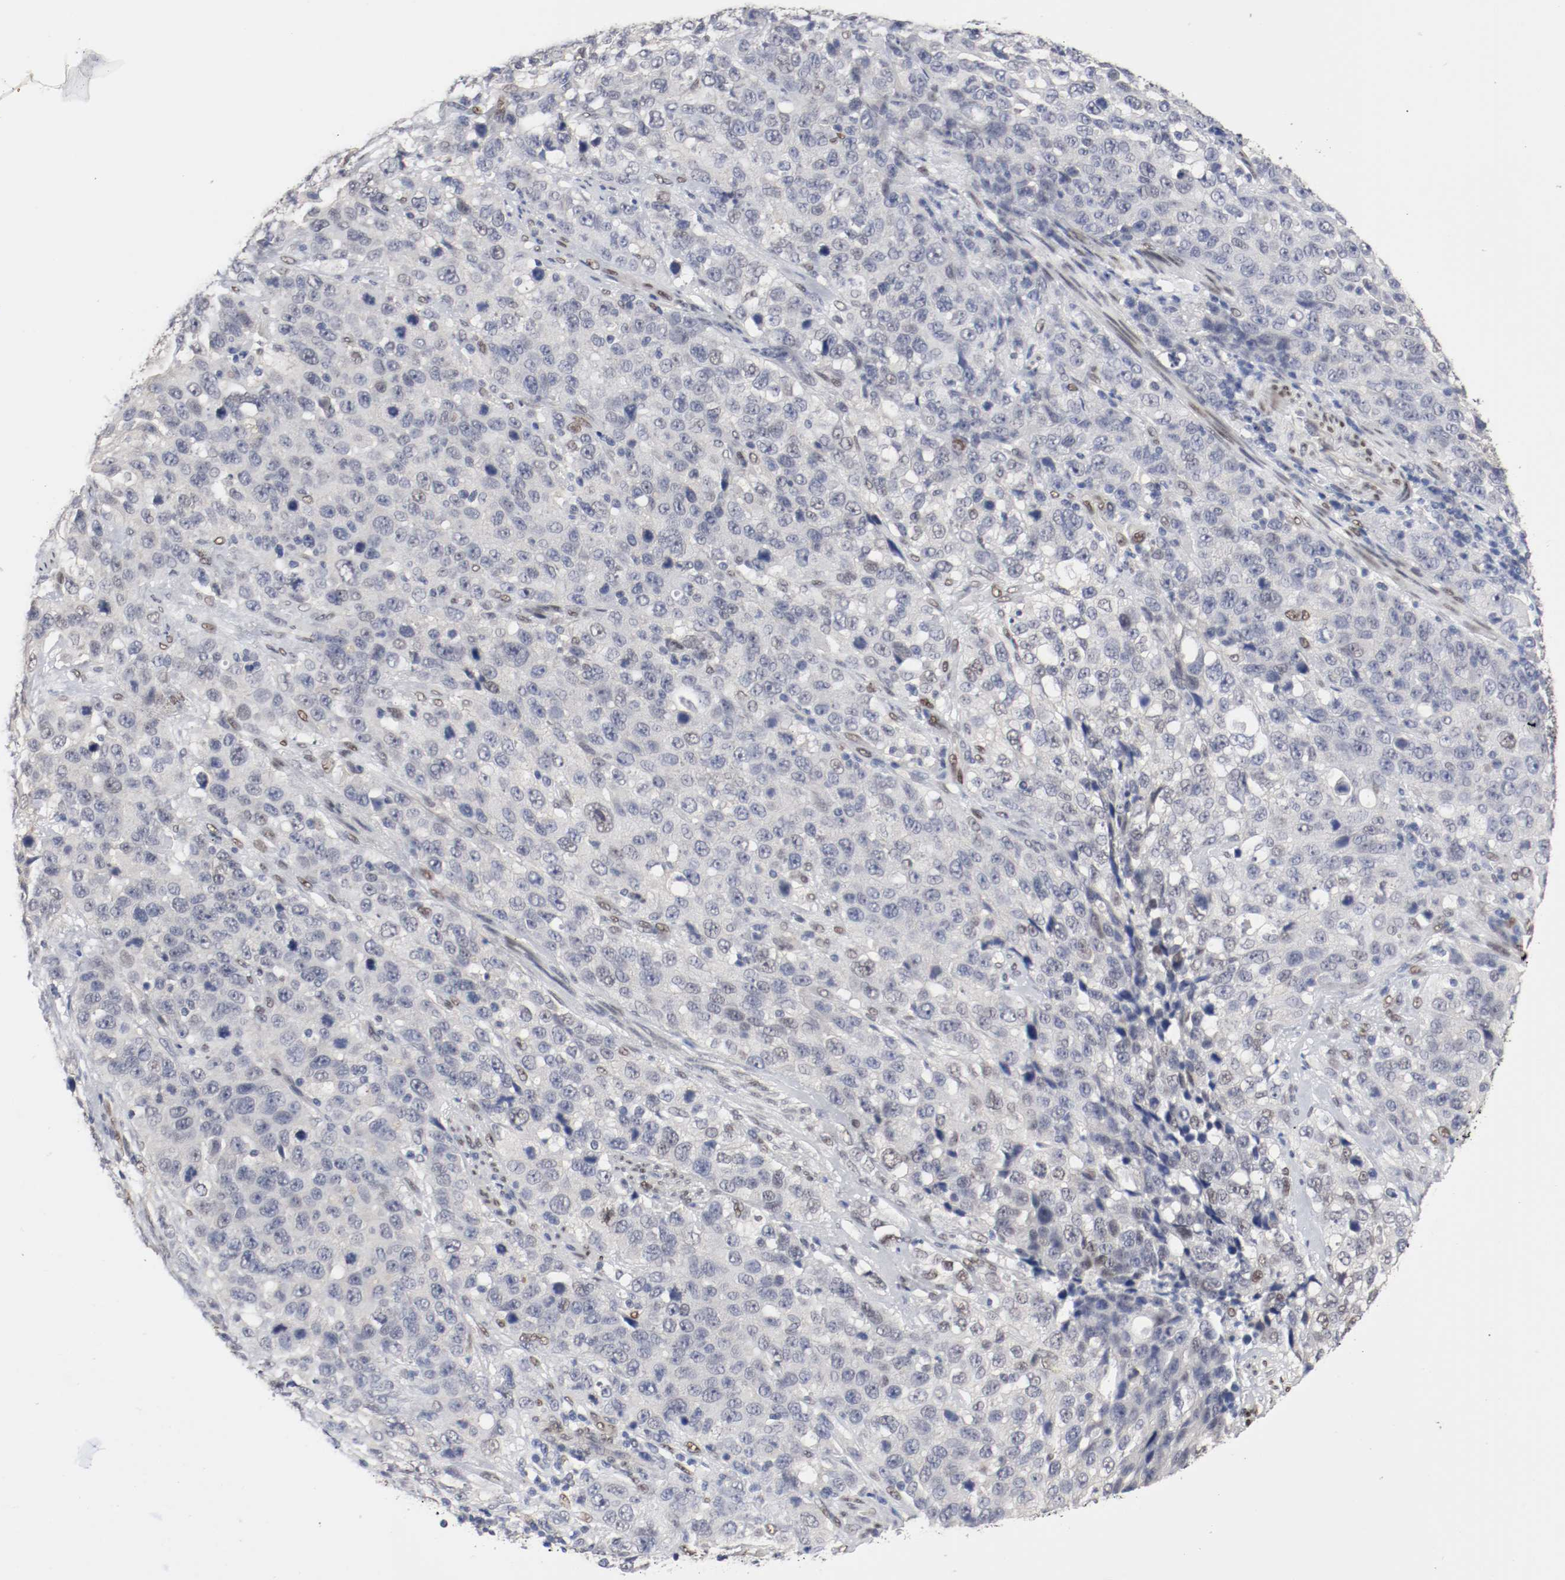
{"staining": {"intensity": "weak", "quantity": "<25%", "location": "nuclear"}, "tissue": "stomach cancer", "cell_type": "Tumor cells", "image_type": "cancer", "snomed": [{"axis": "morphology", "description": "Normal tissue, NOS"}, {"axis": "morphology", "description": "Adenocarcinoma, NOS"}, {"axis": "topography", "description": "Stomach"}], "caption": "High magnification brightfield microscopy of adenocarcinoma (stomach) stained with DAB (brown) and counterstained with hematoxylin (blue): tumor cells show no significant staining. The staining was performed using DAB to visualize the protein expression in brown, while the nuclei were stained in blue with hematoxylin (Magnification: 20x).", "gene": "FOSL2", "patient": {"sex": "male", "age": 48}}